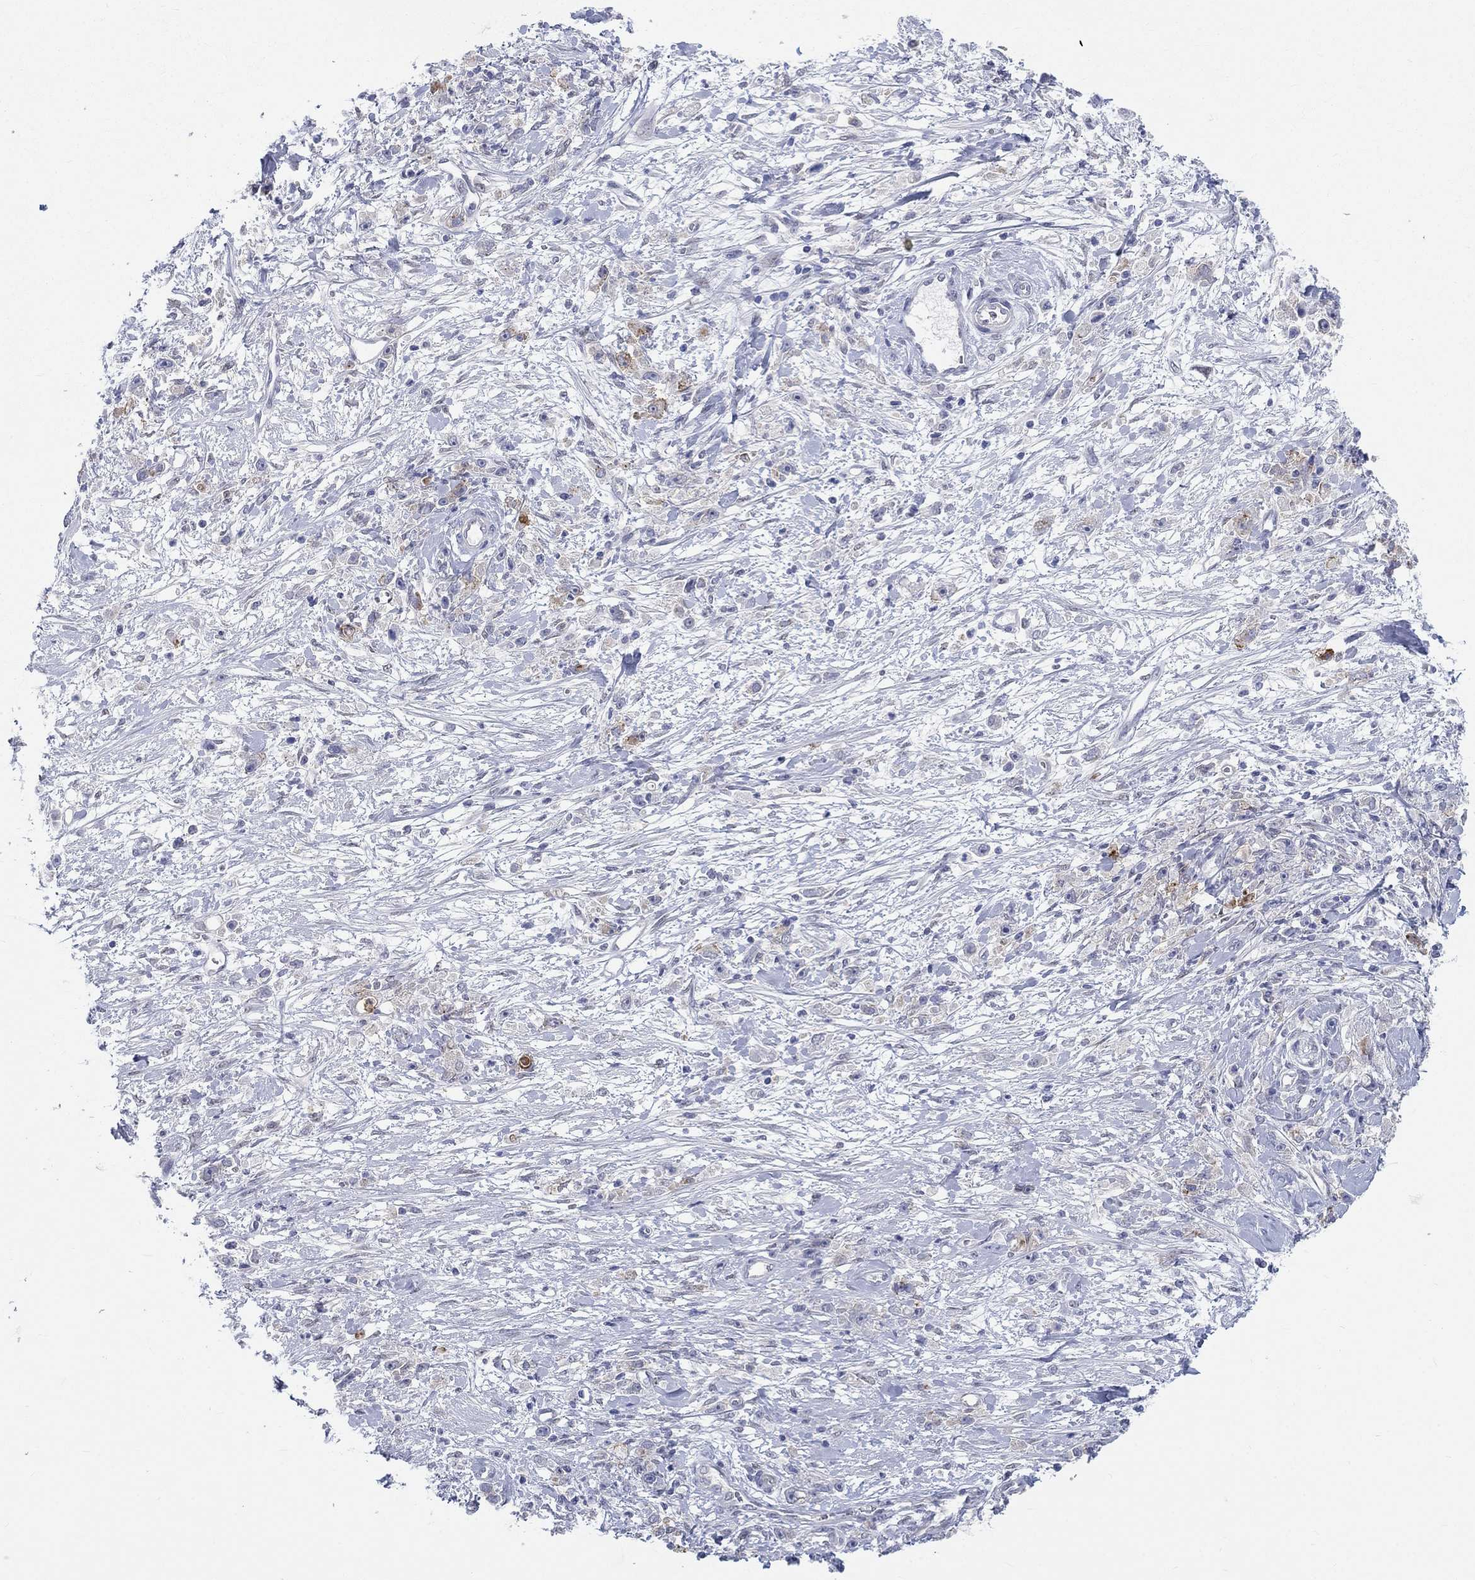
{"staining": {"intensity": "moderate", "quantity": "<25%", "location": "cytoplasmic/membranous"}, "tissue": "stomach cancer", "cell_type": "Tumor cells", "image_type": "cancer", "snomed": [{"axis": "morphology", "description": "Adenocarcinoma, NOS"}, {"axis": "topography", "description": "Stomach"}], "caption": "A low amount of moderate cytoplasmic/membranous staining is appreciated in about <25% of tumor cells in stomach cancer (adenocarcinoma) tissue.", "gene": "EGFLAM", "patient": {"sex": "female", "age": 59}}